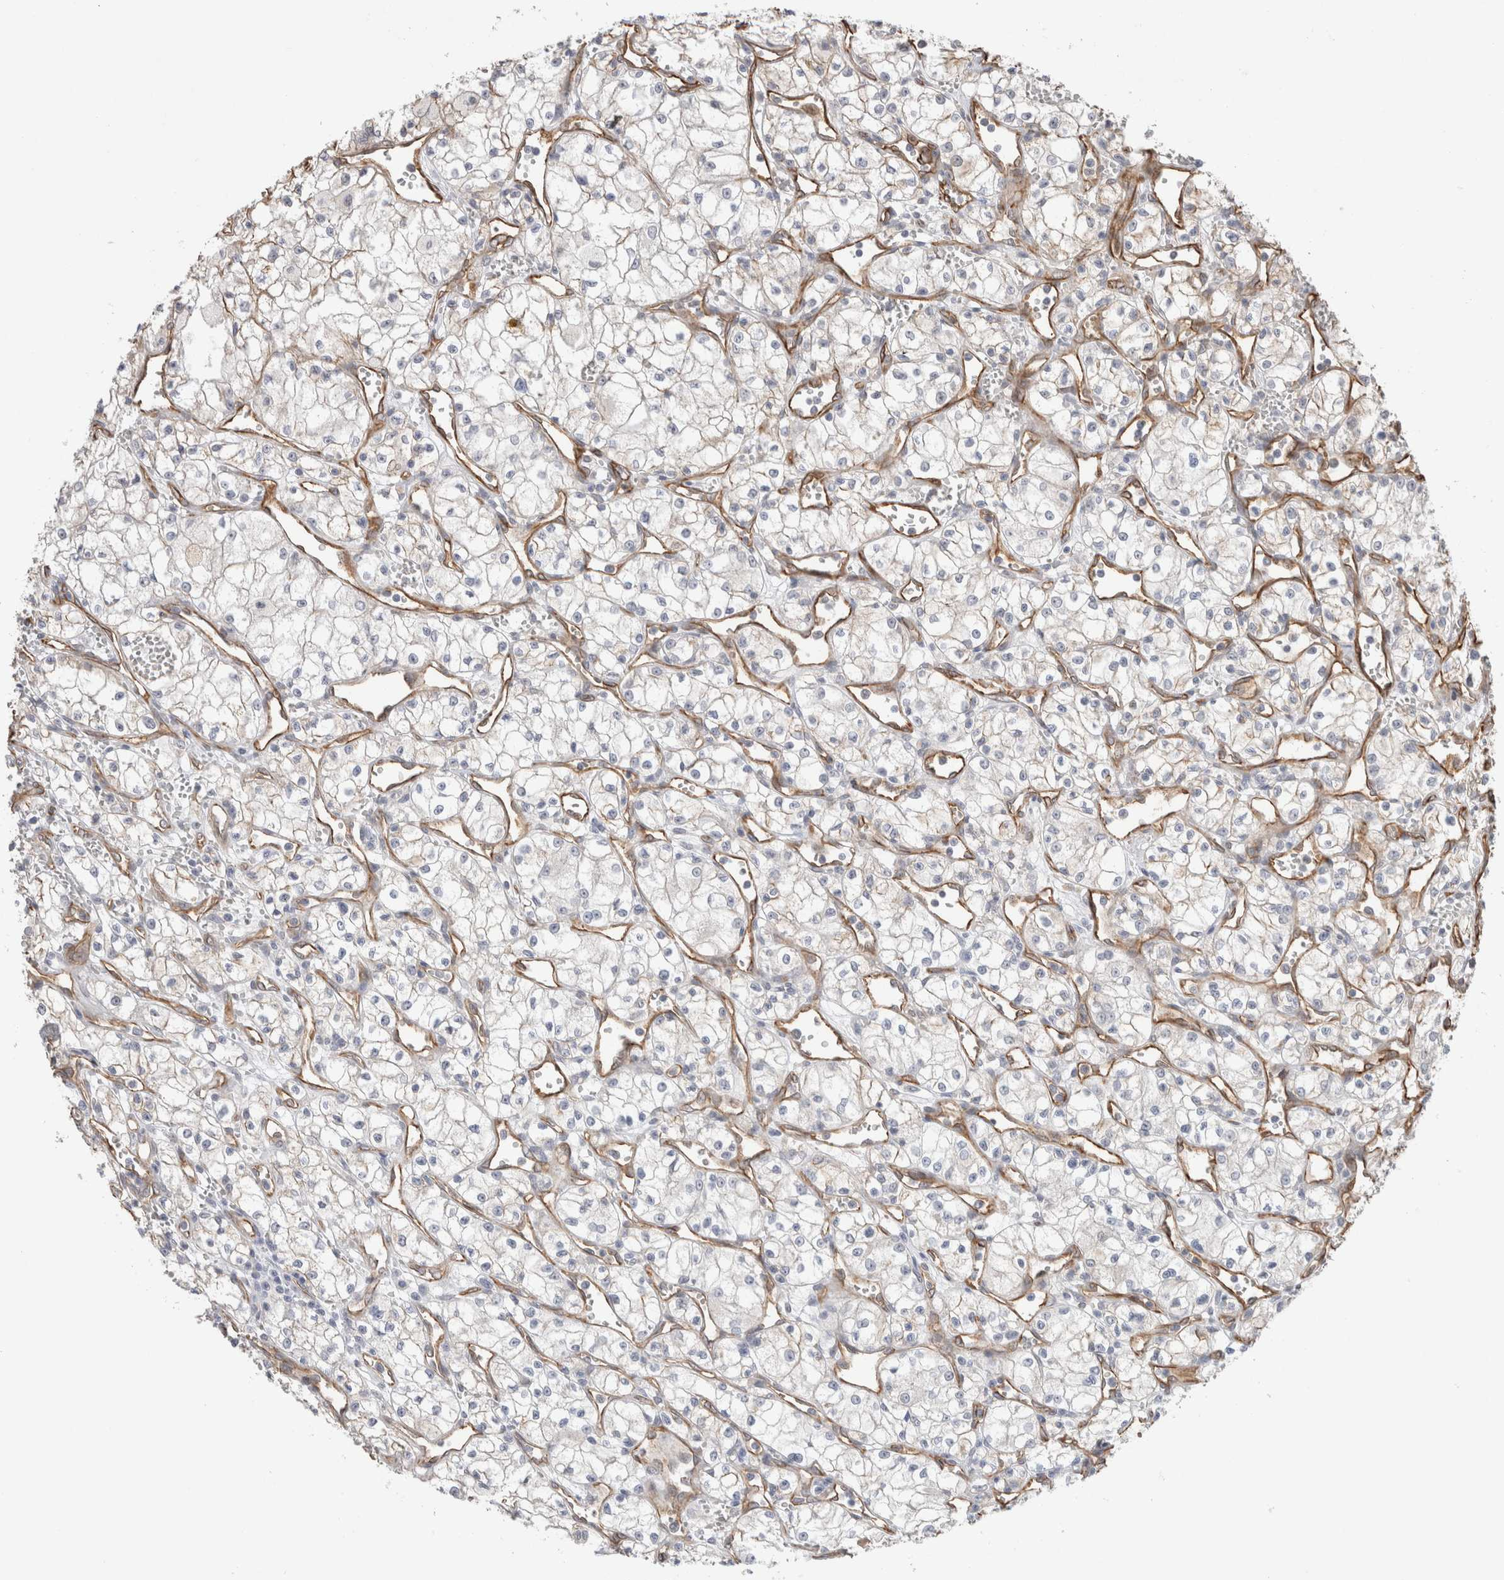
{"staining": {"intensity": "weak", "quantity": "<25%", "location": "cytoplasmic/membranous"}, "tissue": "renal cancer", "cell_type": "Tumor cells", "image_type": "cancer", "snomed": [{"axis": "morphology", "description": "Adenocarcinoma, NOS"}, {"axis": "topography", "description": "Kidney"}], "caption": "Immunohistochemistry photomicrograph of human renal cancer stained for a protein (brown), which displays no expression in tumor cells. (IHC, brightfield microscopy, high magnification).", "gene": "CAAP1", "patient": {"sex": "male", "age": 59}}